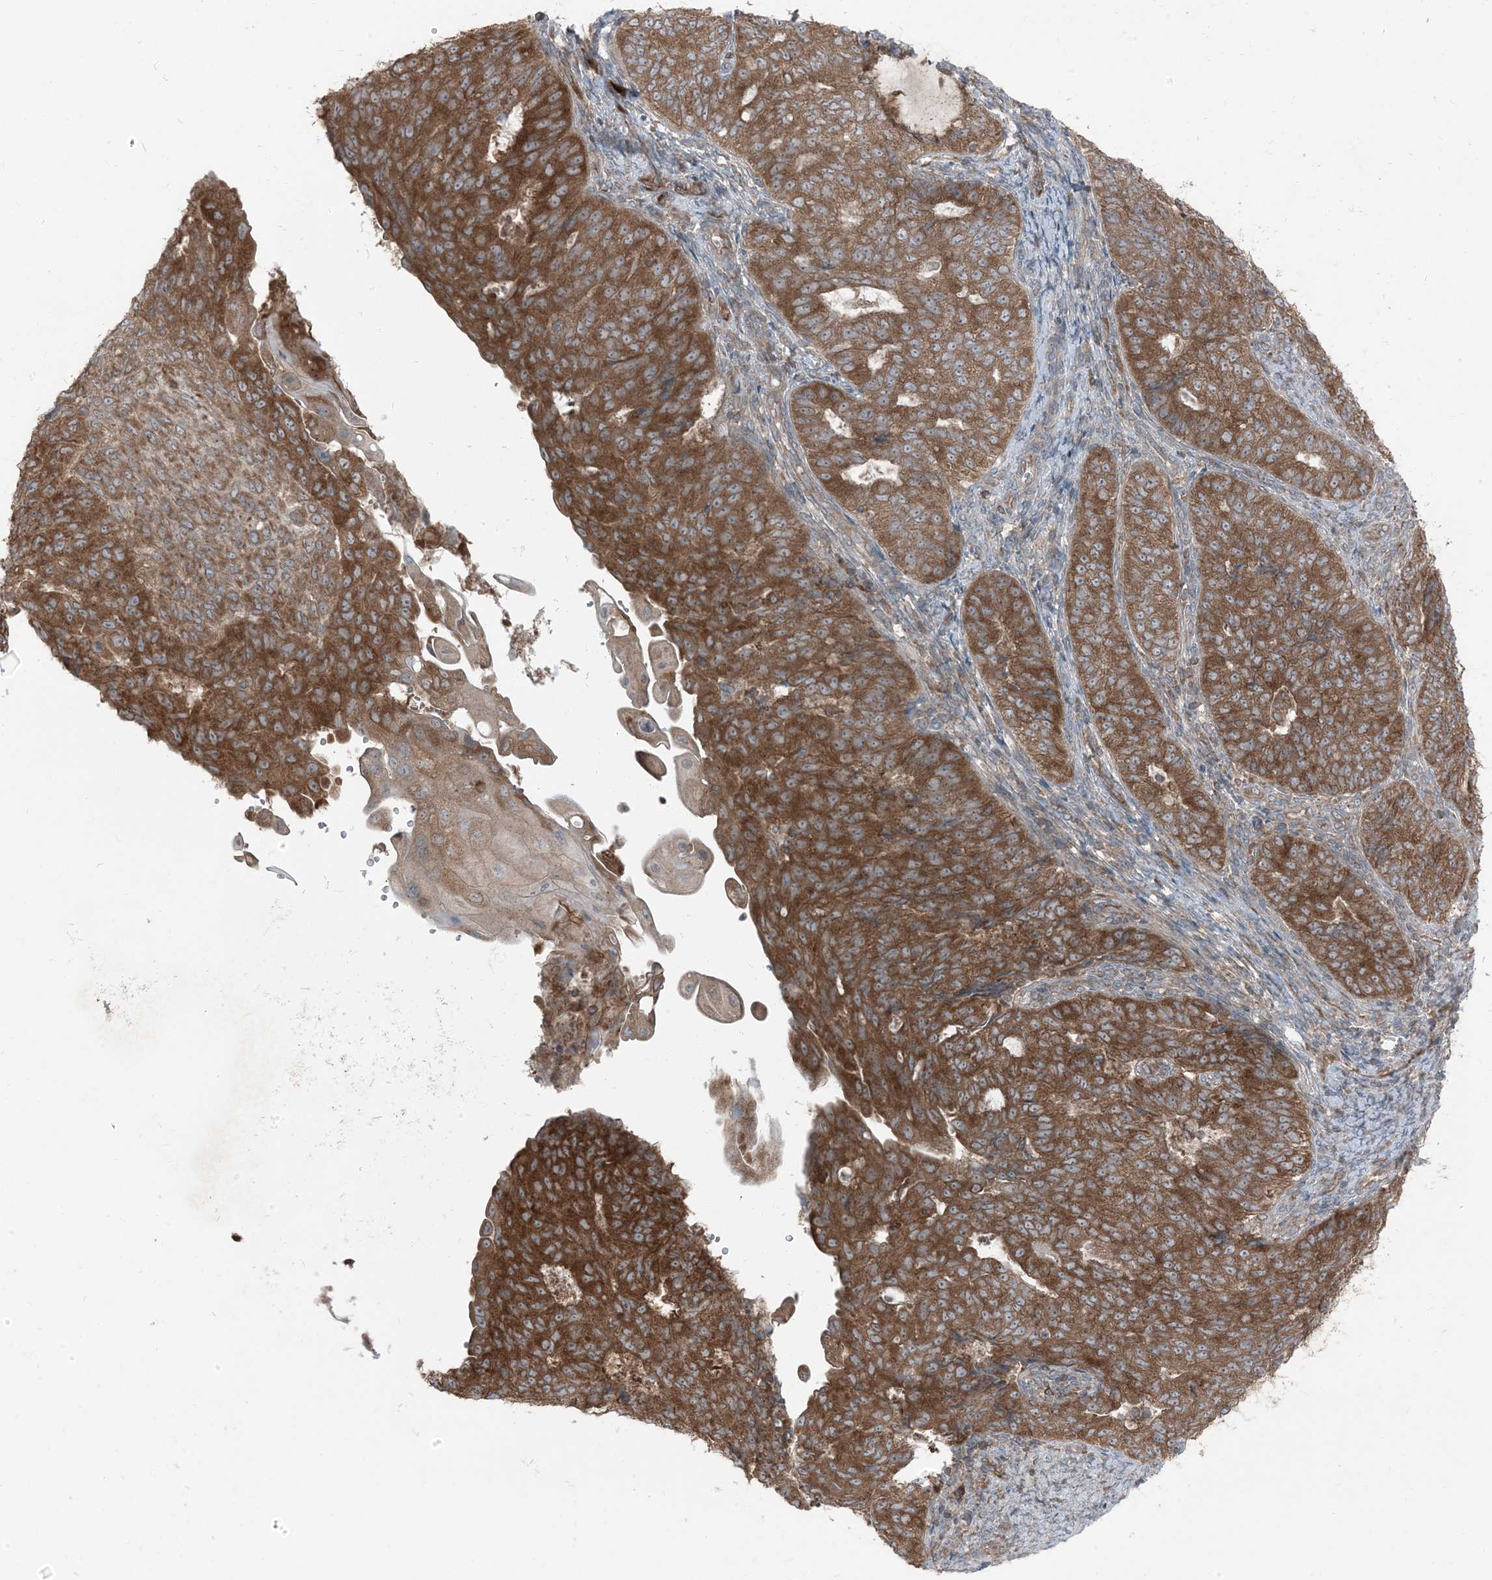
{"staining": {"intensity": "moderate", "quantity": ">75%", "location": "cytoplasmic/membranous"}, "tissue": "endometrial cancer", "cell_type": "Tumor cells", "image_type": "cancer", "snomed": [{"axis": "morphology", "description": "Adenocarcinoma, NOS"}, {"axis": "topography", "description": "Endometrium"}], "caption": "Protein staining demonstrates moderate cytoplasmic/membranous positivity in about >75% of tumor cells in endometrial adenocarcinoma. (DAB (3,3'-diaminobenzidine) IHC with brightfield microscopy, high magnification).", "gene": "RAB3GAP1", "patient": {"sex": "female", "age": 32}}